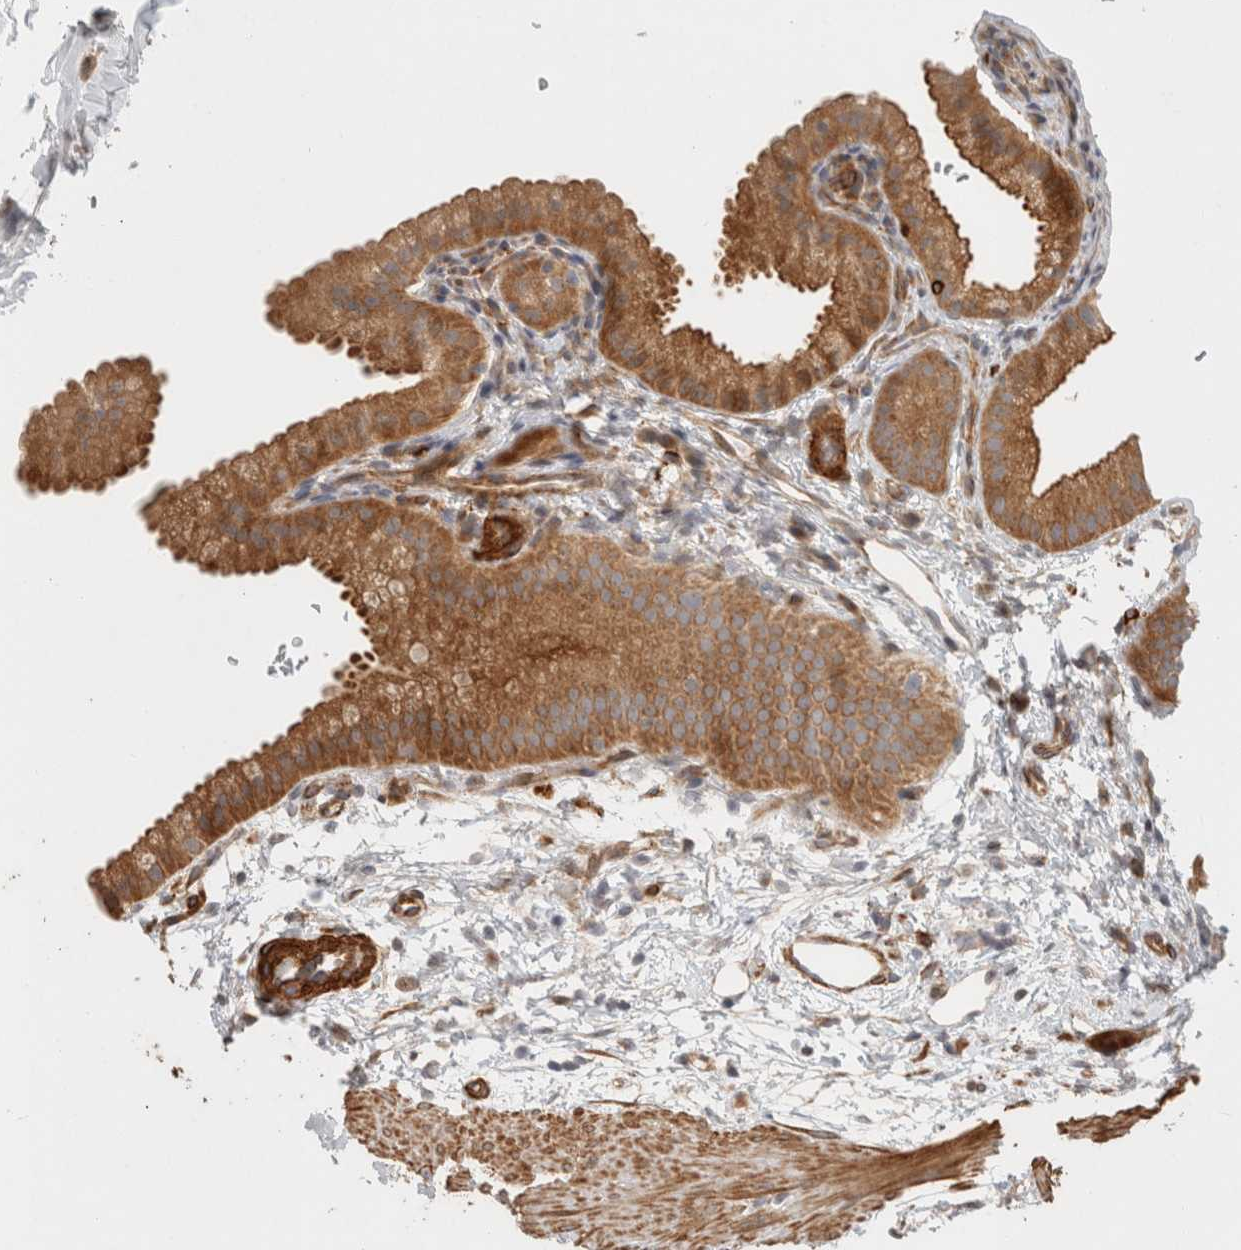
{"staining": {"intensity": "moderate", "quantity": ">75%", "location": "cytoplasmic/membranous"}, "tissue": "gallbladder", "cell_type": "Glandular cells", "image_type": "normal", "snomed": [{"axis": "morphology", "description": "Normal tissue, NOS"}, {"axis": "topography", "description": "Gallbladder"}], "caption": "Benign gallbladder exhibits moderate cytoplasmic/membranous expression in about >75% of glandular cells The staining was performed using DAB, with brown indicating positive protein expression. Nuclei are stained blue with hematoxylin..", "gene": "SIPA1L2", "patient": {"sex": "female", "age": 64}}